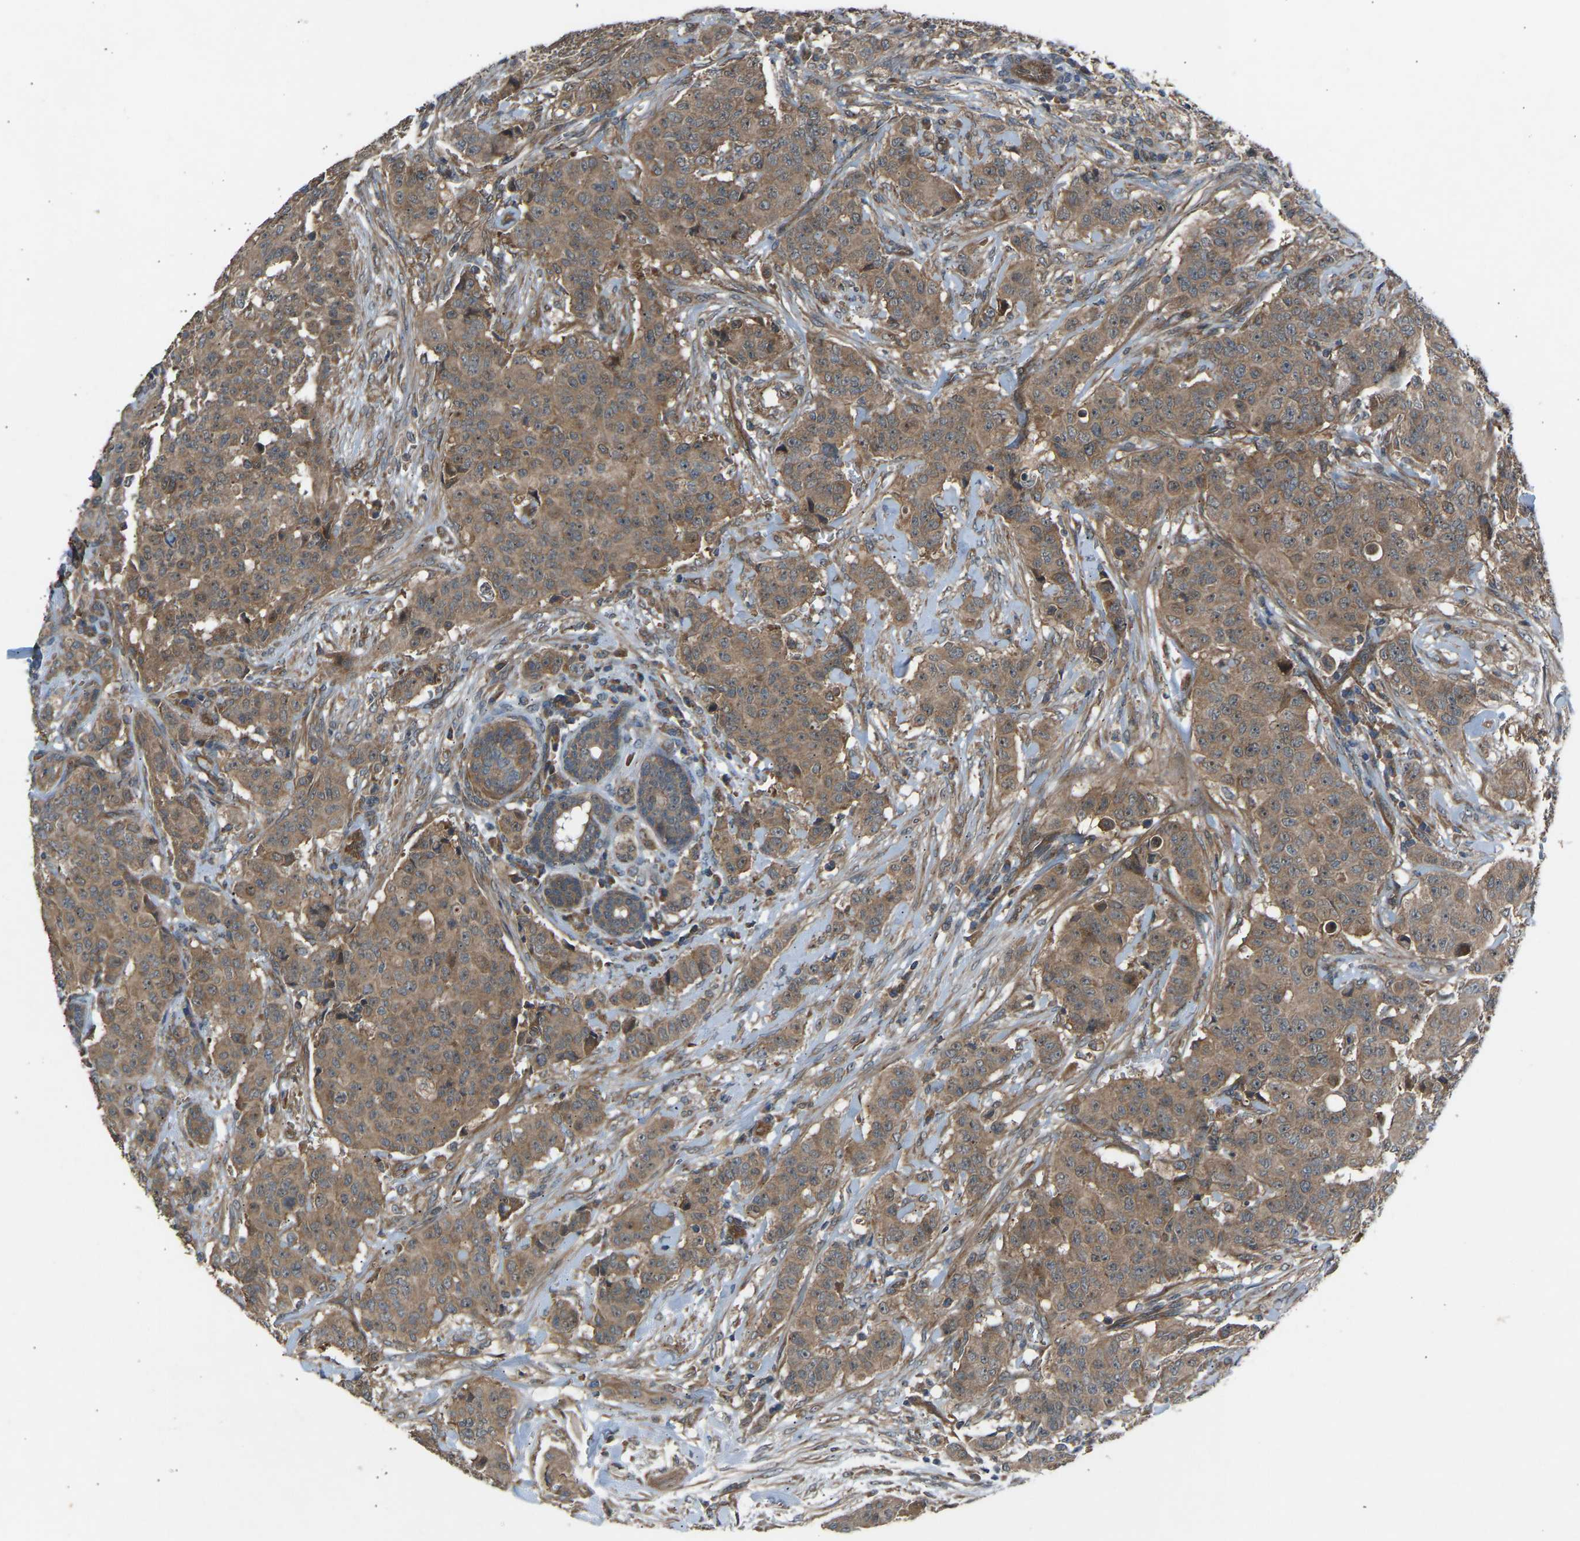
{"staining": {"intensity": "moderate", "quantity": ">75%", "location": "cytoplasmic/membranous"}, "tissue": "breast cancer", "cell_type": "Tumor cells", "image_type": "cancer", "snomed": [{"axis": "morphology", "description": "Normal tissue, NOS"}, {"axis": "morphology", "description": "Duct carcinoma"}, {"axis": "topography", "description": "Breast"}], "caption": "A high-resolution image shows IHC staining of intraductal carcinoma (breast), which exhibits moderate cytoplasmic/membranous positivity in approximately >75% of tumor cells. Using DAB (3,3'-diaminobenzidine) (brown) and hematoxylin (blue) stains, captured at high magnification using brightfield microscopy.", "gene": "GAS2L1", "patient": {"sex": "female", "age": 40}}